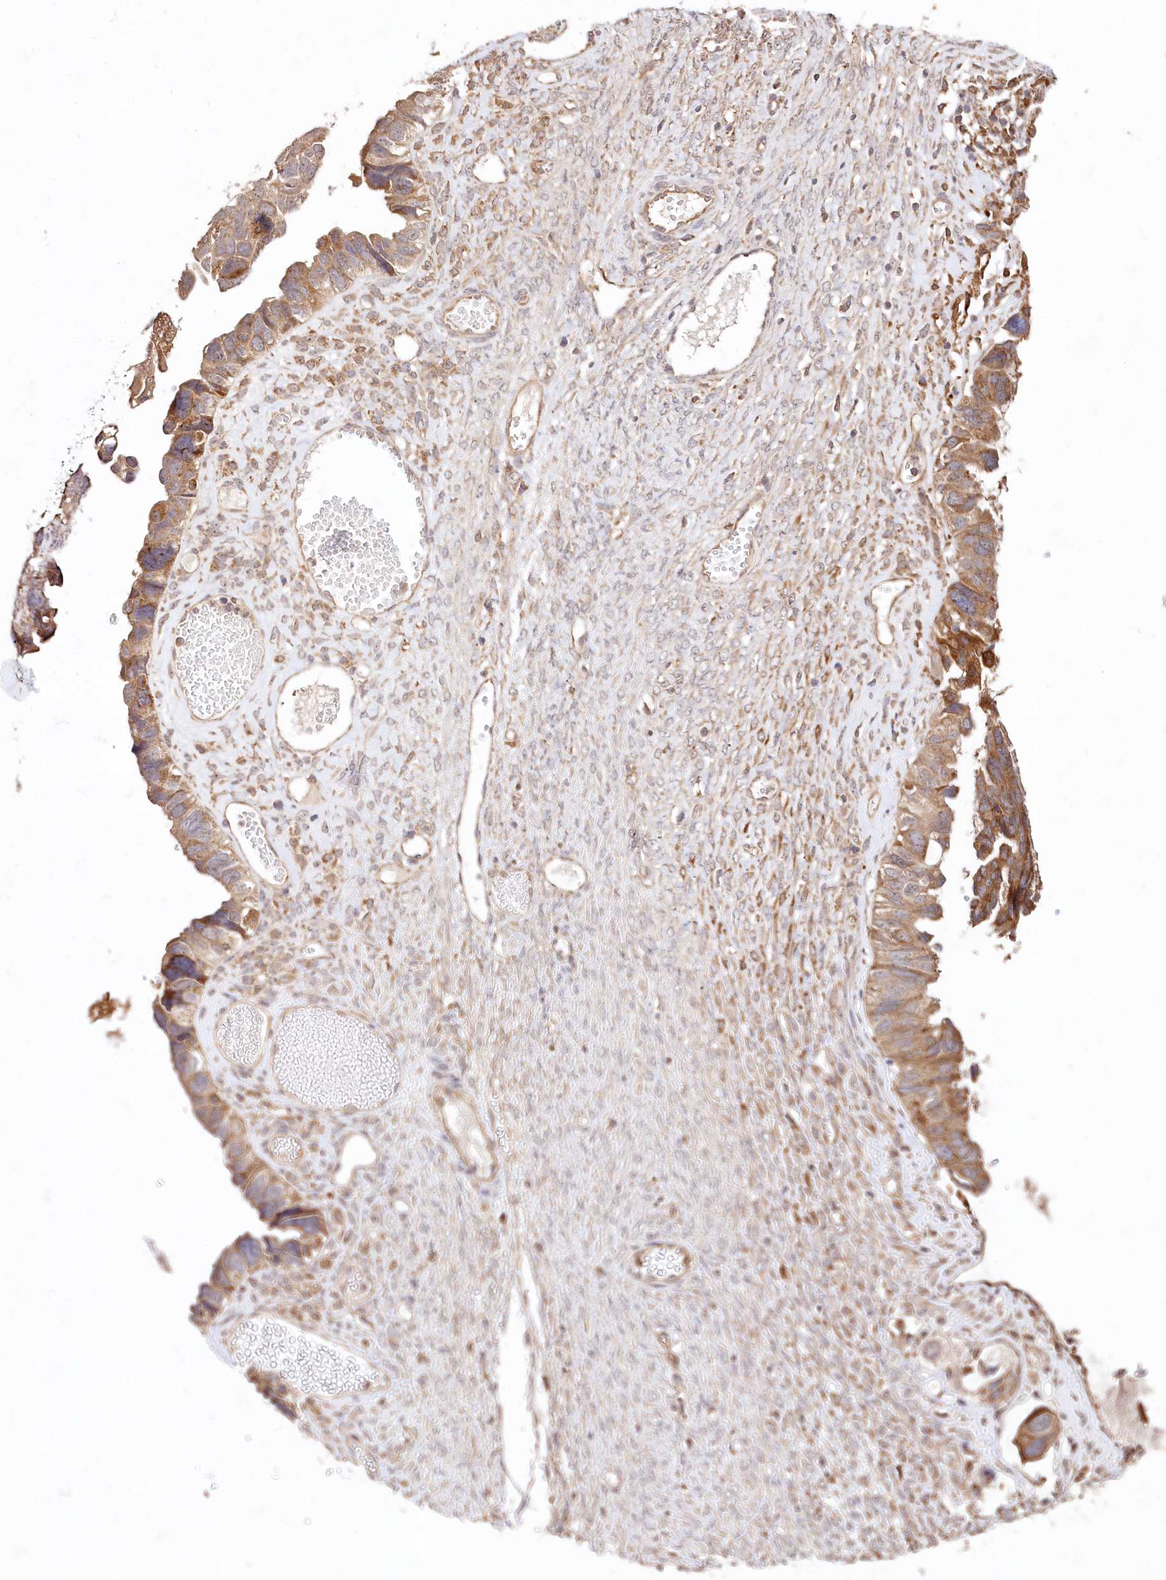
{"staining": {"intensity": "moderate", "quantity": "<25%", "location": "cytoplasmic/membranous"}, "tissue": "ovarian cancer", "cell_type": "Tumor cells", "image_type": "cancer", "snomed": [{"axis": "morphology", "description": "Cystadenocarcinoma, serous, NOS"}, {"axis": "topography", "description": "Ovary"}], "caption": "Immunohistochemical staining of ovarian cancer shows low levels of moderate cytoplasmic/membranous positivity in about <25% of tumor cells.", "gene": "DMXL1", "patient": {"sex": "female", "age": 79}}